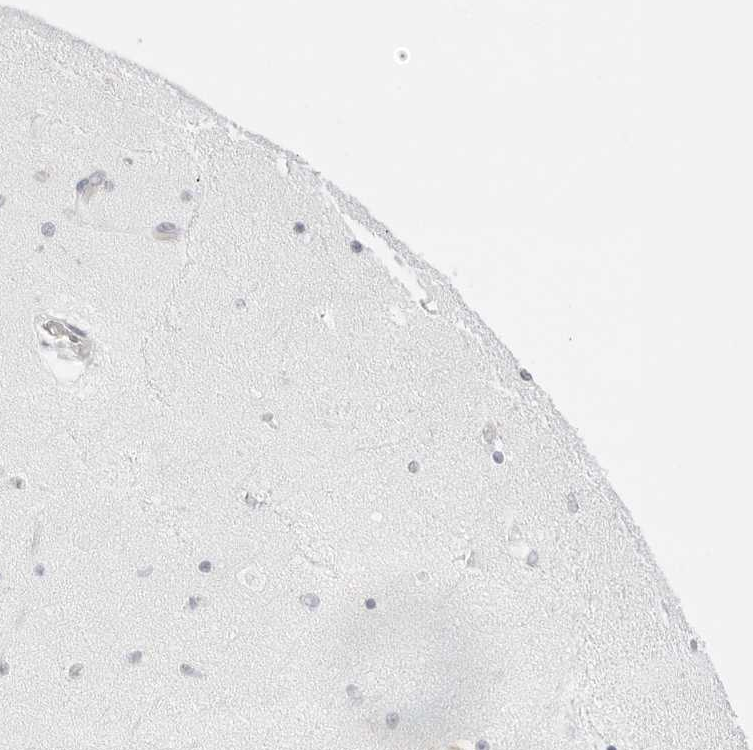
{"staining": {"intensity": "negative", "quantity": "none", "location": "none"}, "tissue": "hippocampus", "cell_type": "Glial cells", "image_type": "normal", "snomed": [{"axis": "morphology", "description": "Normal tissue, NOS"}, {"axis": "topography", "description": "Hippocampus"}], "caption": "Glial cells show no significant protein positivity in unremarkable hippocampus.", "gene": "FBLN5", "patient": {"sex": "female", "age": 54}}